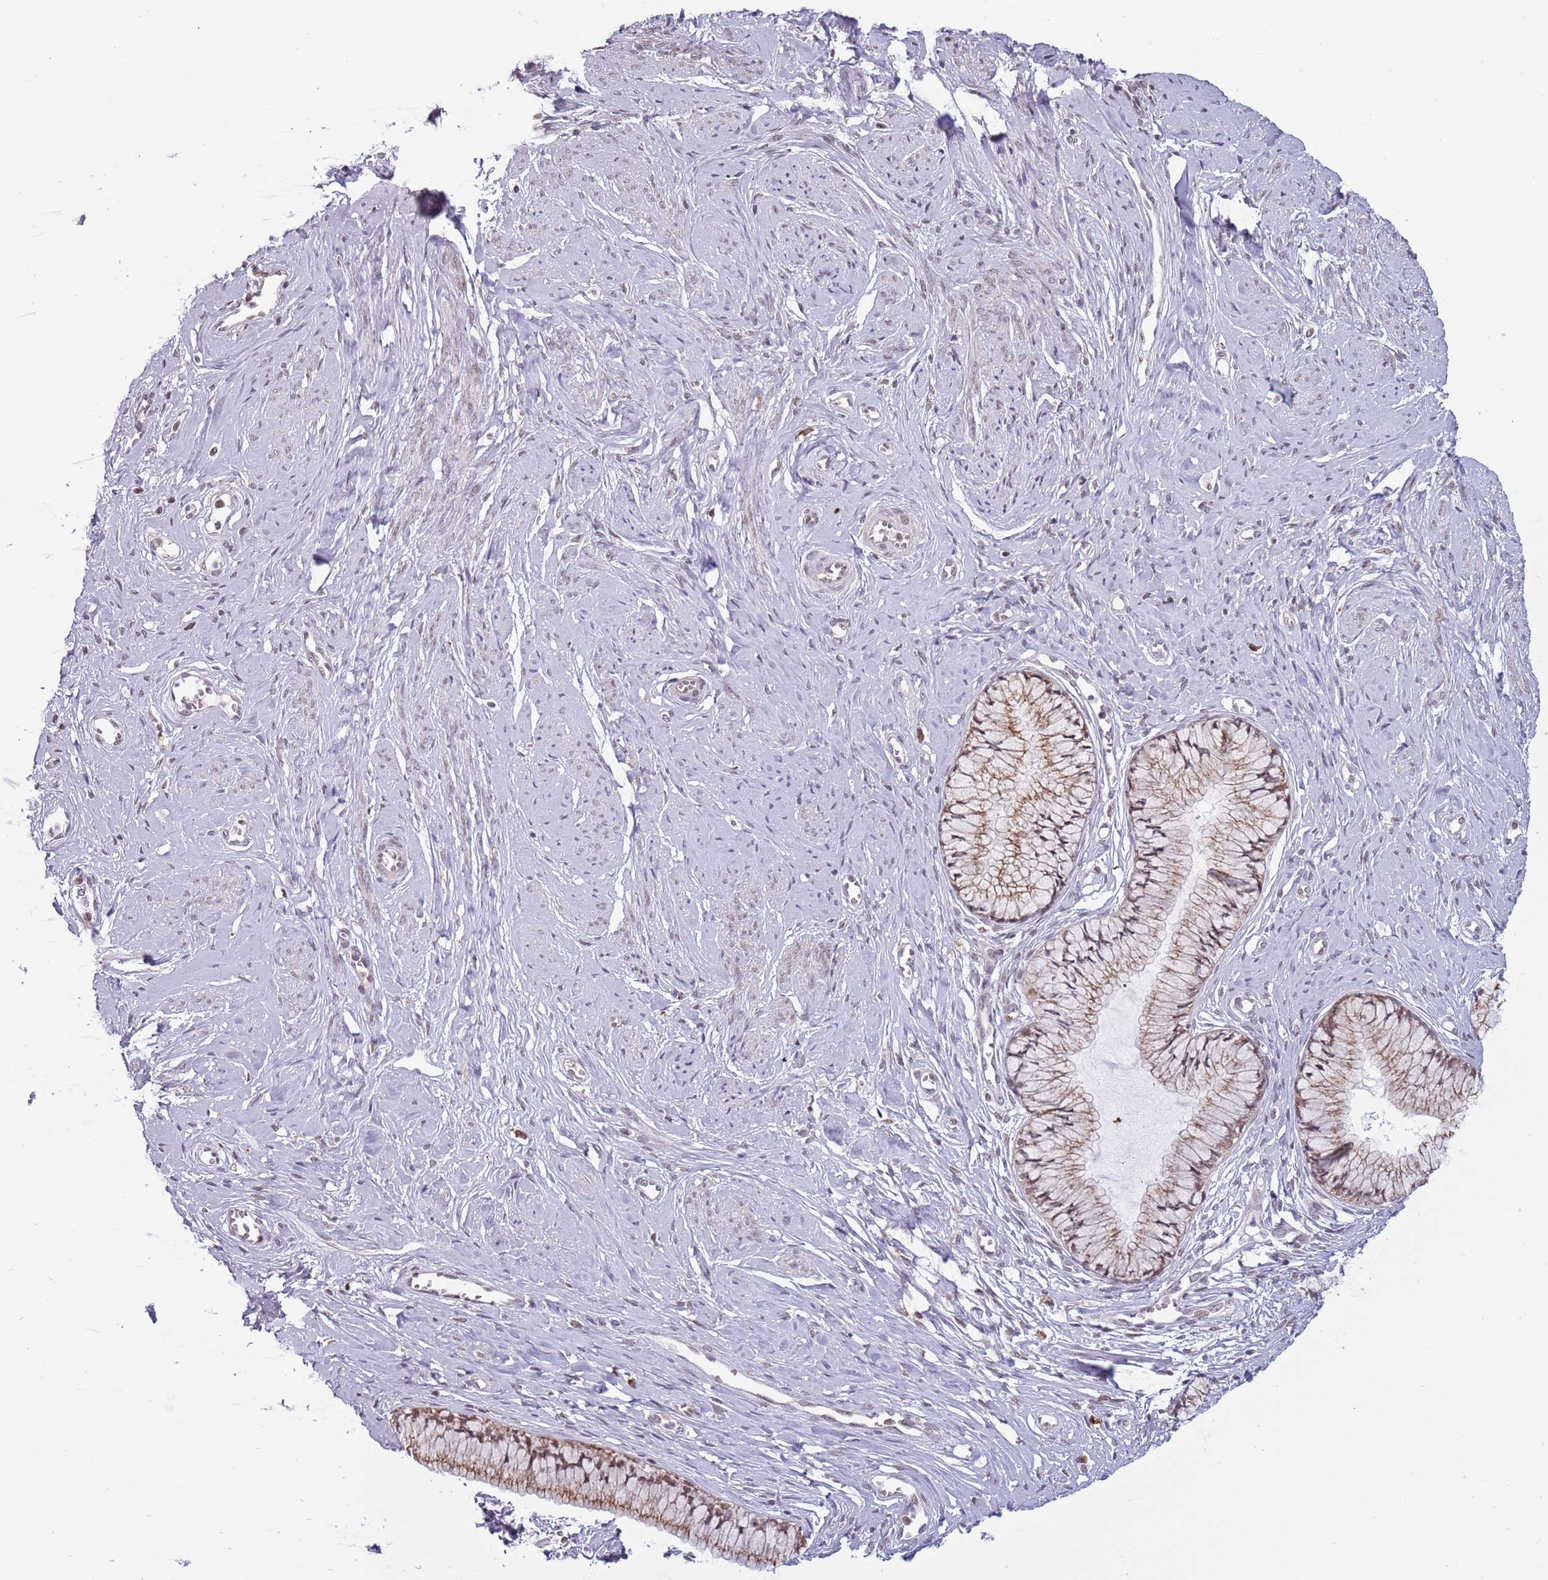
{"staining": {"intensity": "moderate", "quantity": "25%-75%", "location": "cytoplasmic/membranous,nuclear"}, "tissue": "cervix", "cell_type": "Glandular cells", "image_type": "normal", "snomed": [{"axis": "morphology", "description": "Normal tissue, NOS"}, {"axis": "topography", "description": "Cervix"}], "caption": "Protein staining shows moderate cytoplasmic/membranous,nuclear staining in approximately 25%-75% of glandular cells in benign cervix. (Brightfield microscopy of DAB IHC at high magnification).", "gene": "BARD1", "patient": {"sex": "female", "age": 42}}